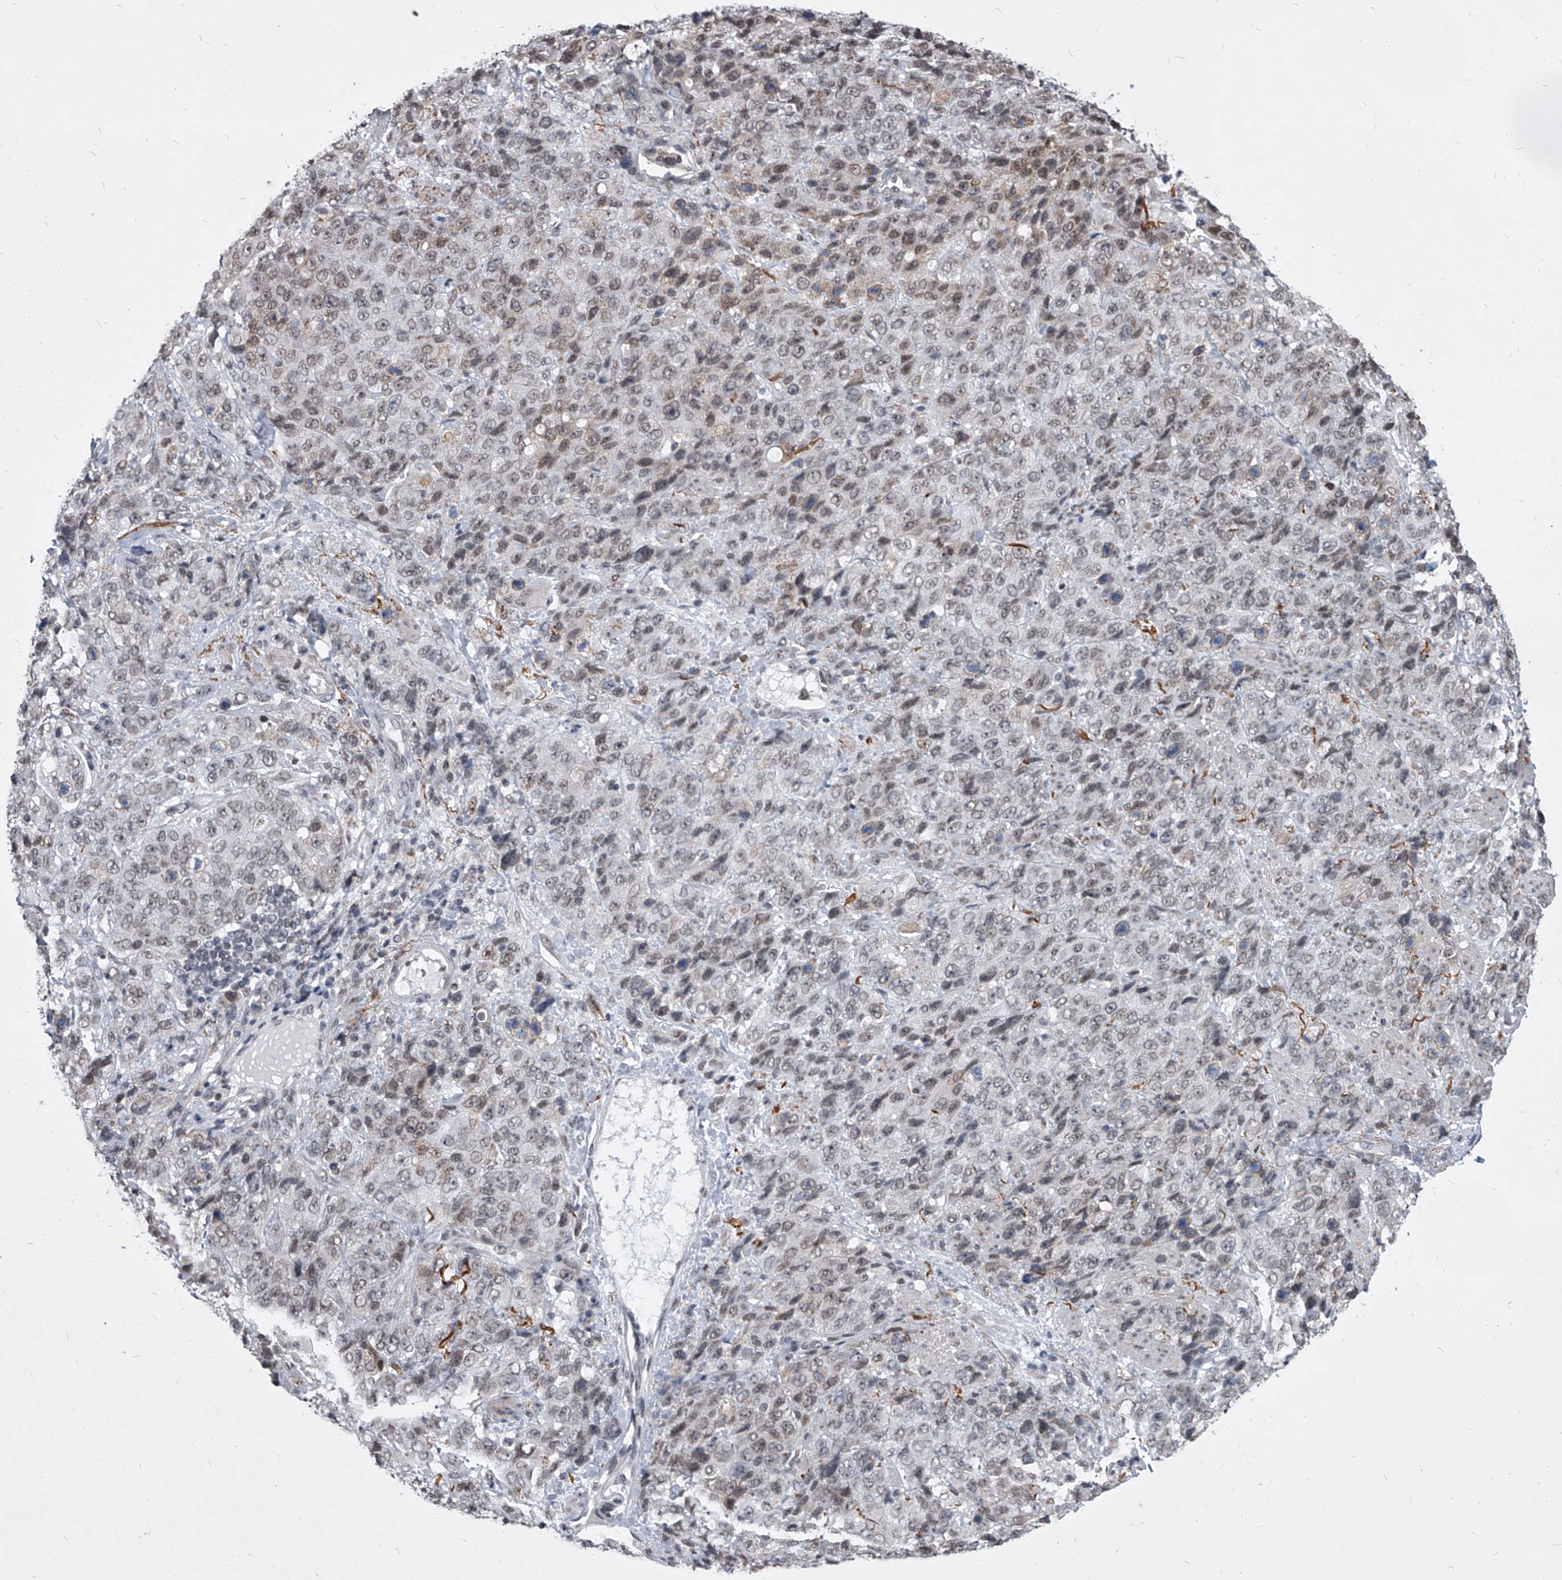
{"staining": {"intensity": "weak", "quantity": "<25%", "location": "nuclear"}, "tissue": "stomach cancer", "cell_type": "Tumor cells", "image_type": "cancer", "snomed": [{"axis": "morphology", "description": "Adenocarcinoma, NOS"}, {"axis": "topography", "description": "Stomach"}], "caption": "Photomicrograph shows no protein positivity in tumor cells of adenocarcinoma (stomach) tissue.", "gene": "PPIL4", "patient": {"sex": "male", "age": 48}}